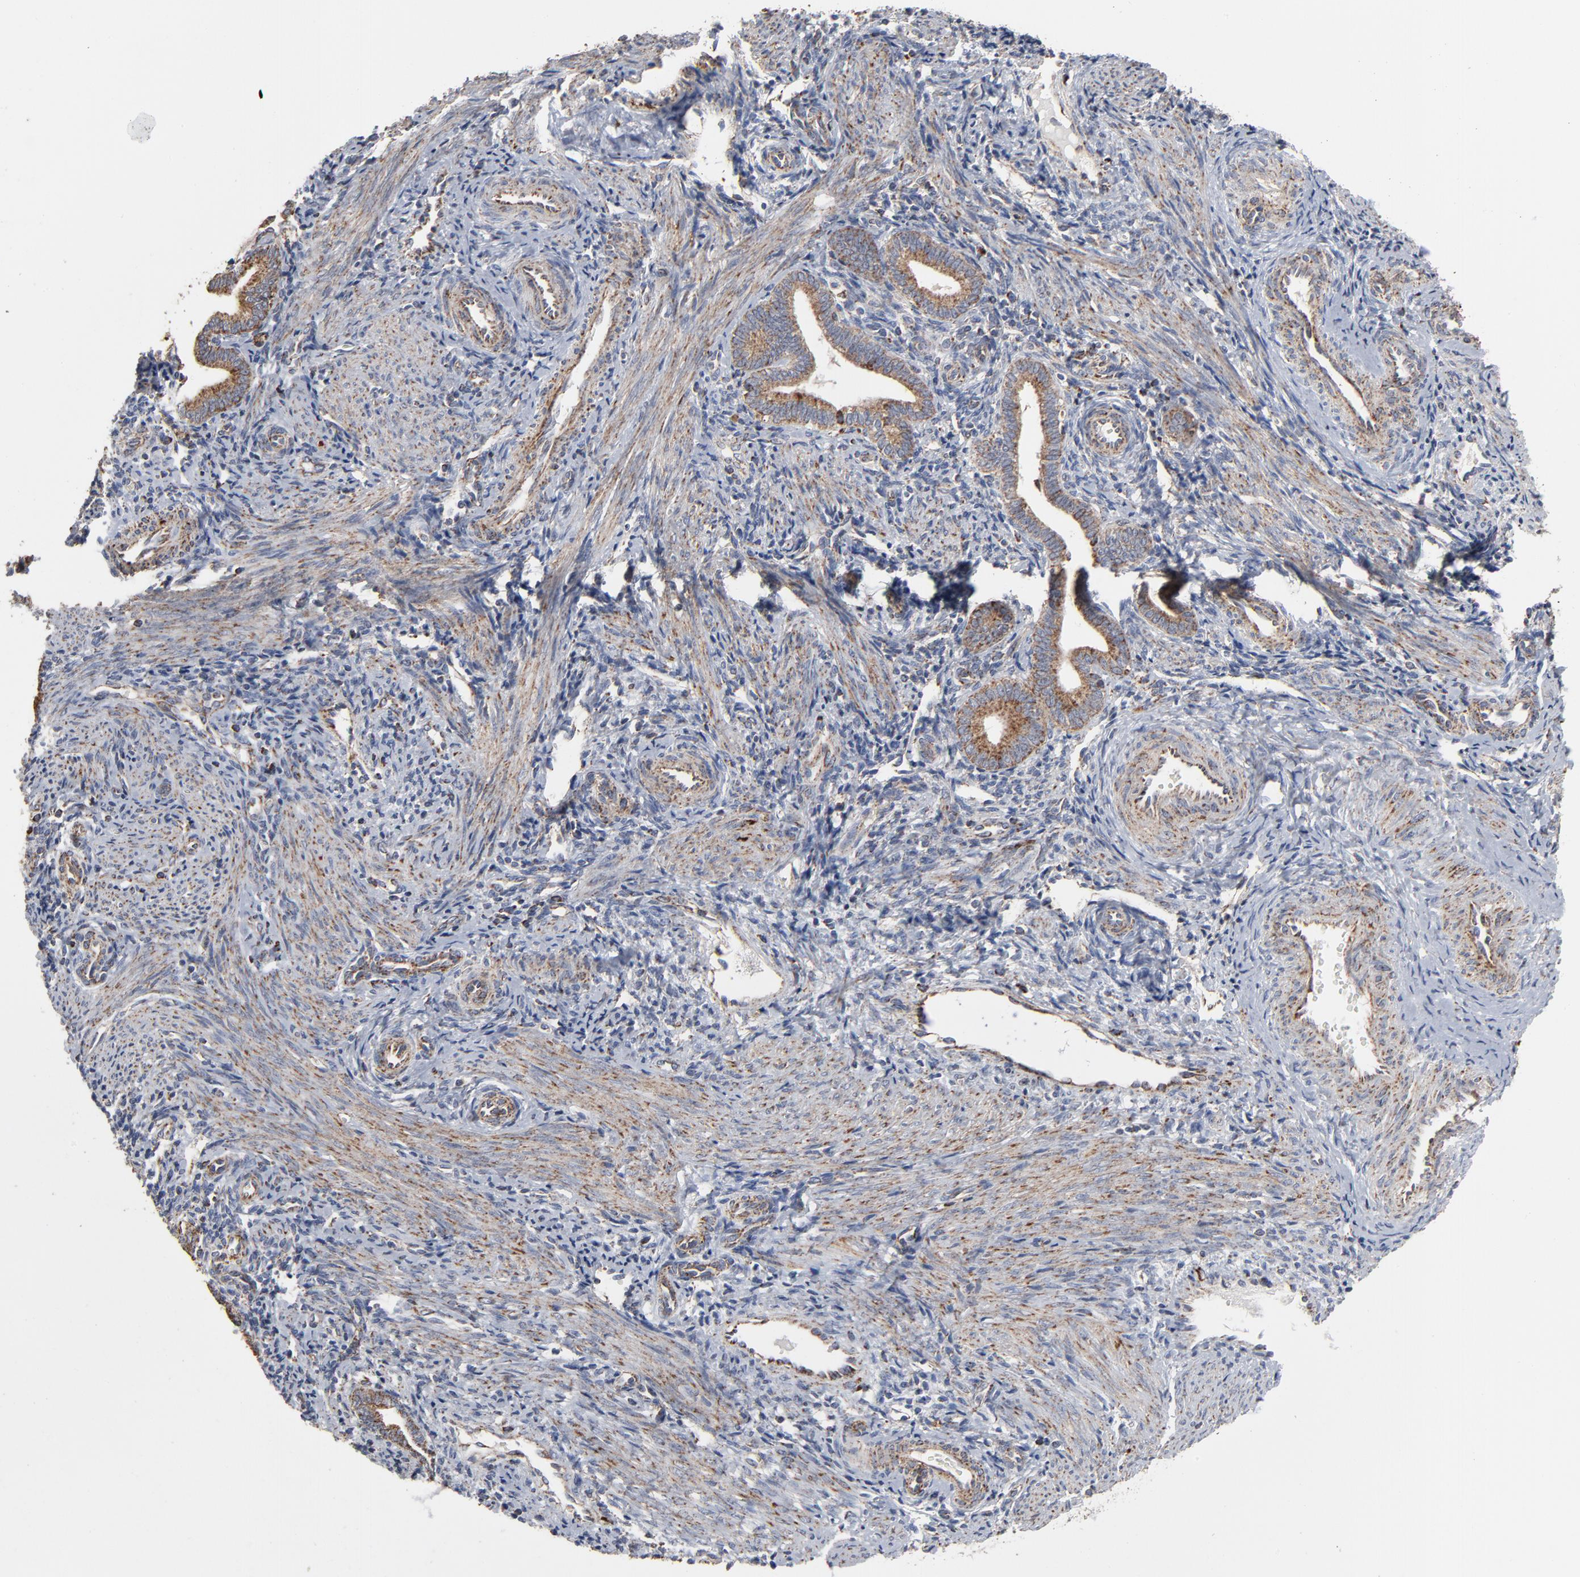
{"staining": {"intensity": "moderate", "quantity": ">75%", "location": "cytoplasmic/membranous"}, "tissue": "endometrium", "cell_type": "Cells in endometrial stroma", "image_type": "normal", "snomed": [{"axis": "morphology", "description": "Normal tissue, NOS"}, {"axis": "topography", "description": "Uterus"}, {"axis": "topography", "description": "Endometrium"}], "caption": "Immunohistochemistry staining of normal endometrium, which shows medium levels of moderate cytoplasmic/membranous expression in approximately >75% of cells in endometrial stroma indicating moderate cytoplasmic/membranous protein positivity. The staining was performed using DAB (3,3'-diaminobenzidine) (brown) for protein detection and nuclei were counterstained in hematoxylin (blue).", "gene": "UQCRC1", "patient": {"sex": "female", "age": 33}}